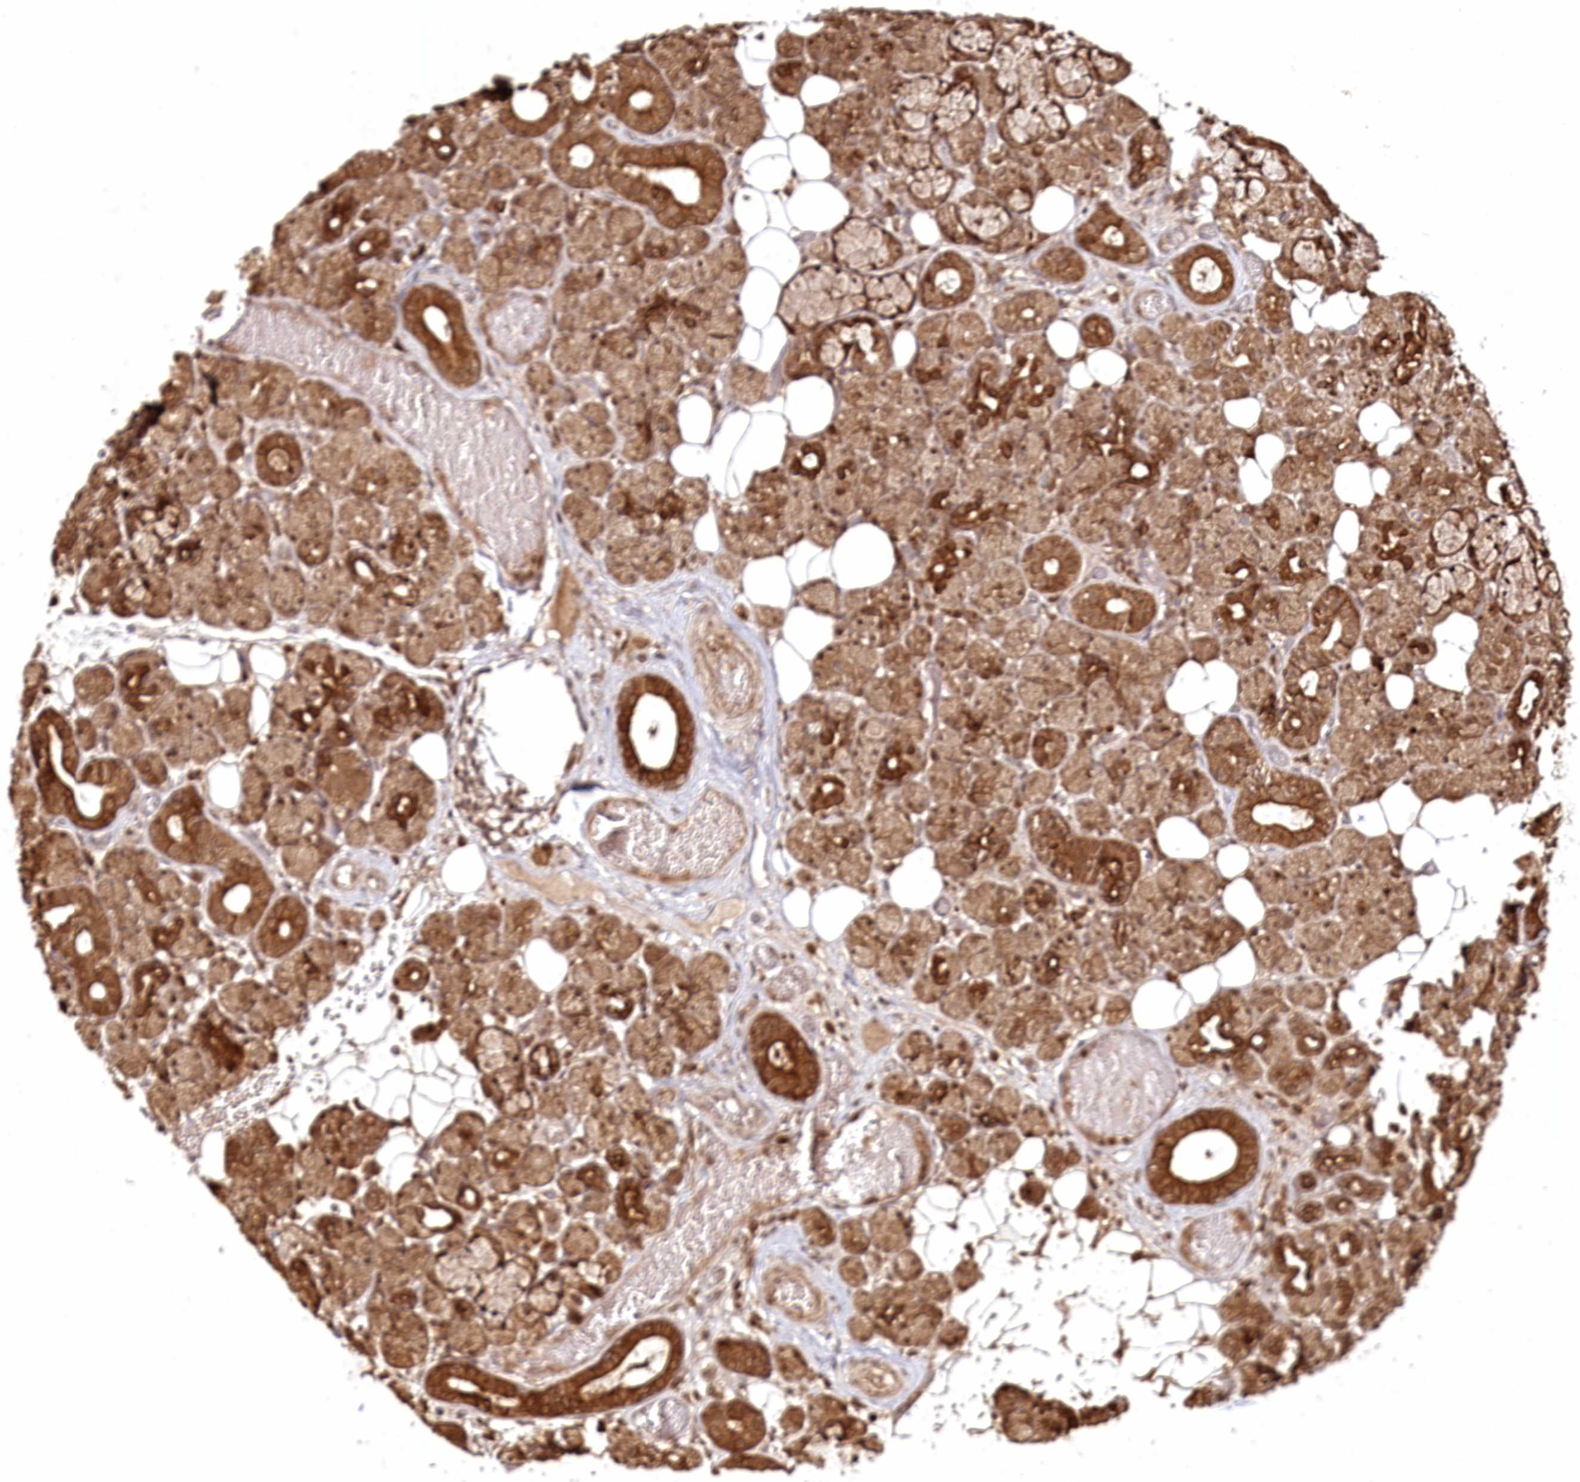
{"staining": {"intensity": "strong", "quantity": ">75%", "location": "cytoplasmic/membranous,nuclear"}, "tissue": "salivary gland", "cell_type": "Glandular cells", "image_type": "normal", "snomed": [{"axis": "morphology", "description": "Normal tissue, NOS"}, {"axis": "topography", "description": "Salivary gland"}], "caption": "Benign salivary gland displays strong cytoplasmic/membranous,nuclear expression in approximately >75% of glandular cells The staining was performed using DAB (3,3'-diaminobenzidine) to visualize the protein expression in brown, while the nuclei were stained in blue with hematoxylin (Magnification: 20x)..", "gene": "ULK2", "patient": {"sex": "male", "age": 63}}